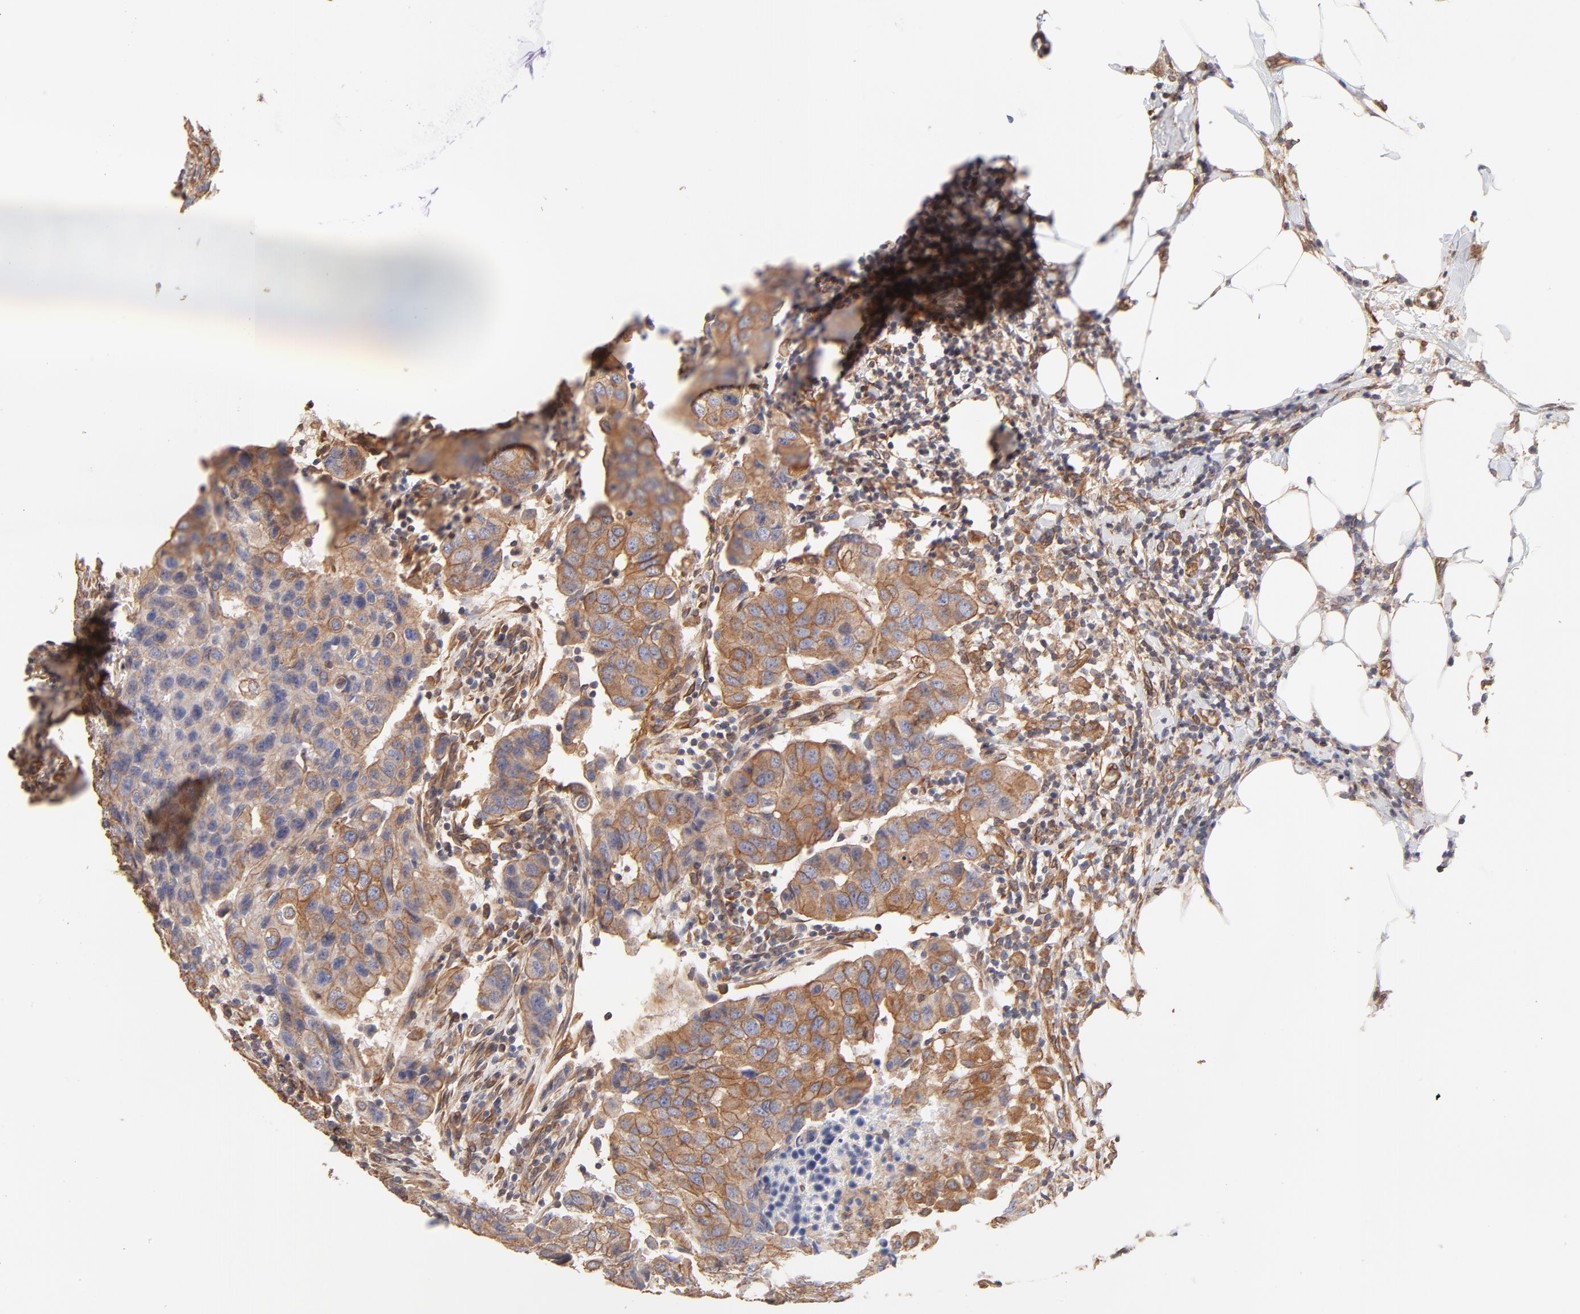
{"staining": {"intensity": "moderate", "quantity": ">75%", "location": "cytoplasmic/membranous"}, "tissue": "breast cancer", "cell_type": "Tumor cells", "image_type": "cancer", "snomed": [{"axis": "morphology", "description": "Duct carcinoma"}, {"axis": "topography", "description": "Breast"}], "caption": "This is an image of IHC staining of breast invasive ductal carcinoma, which shows moderate staining in the cytoplasmic/membranous of tumor cells.", "gene": "LRCH2", "patient": {"sex": "female", "age": 54}}